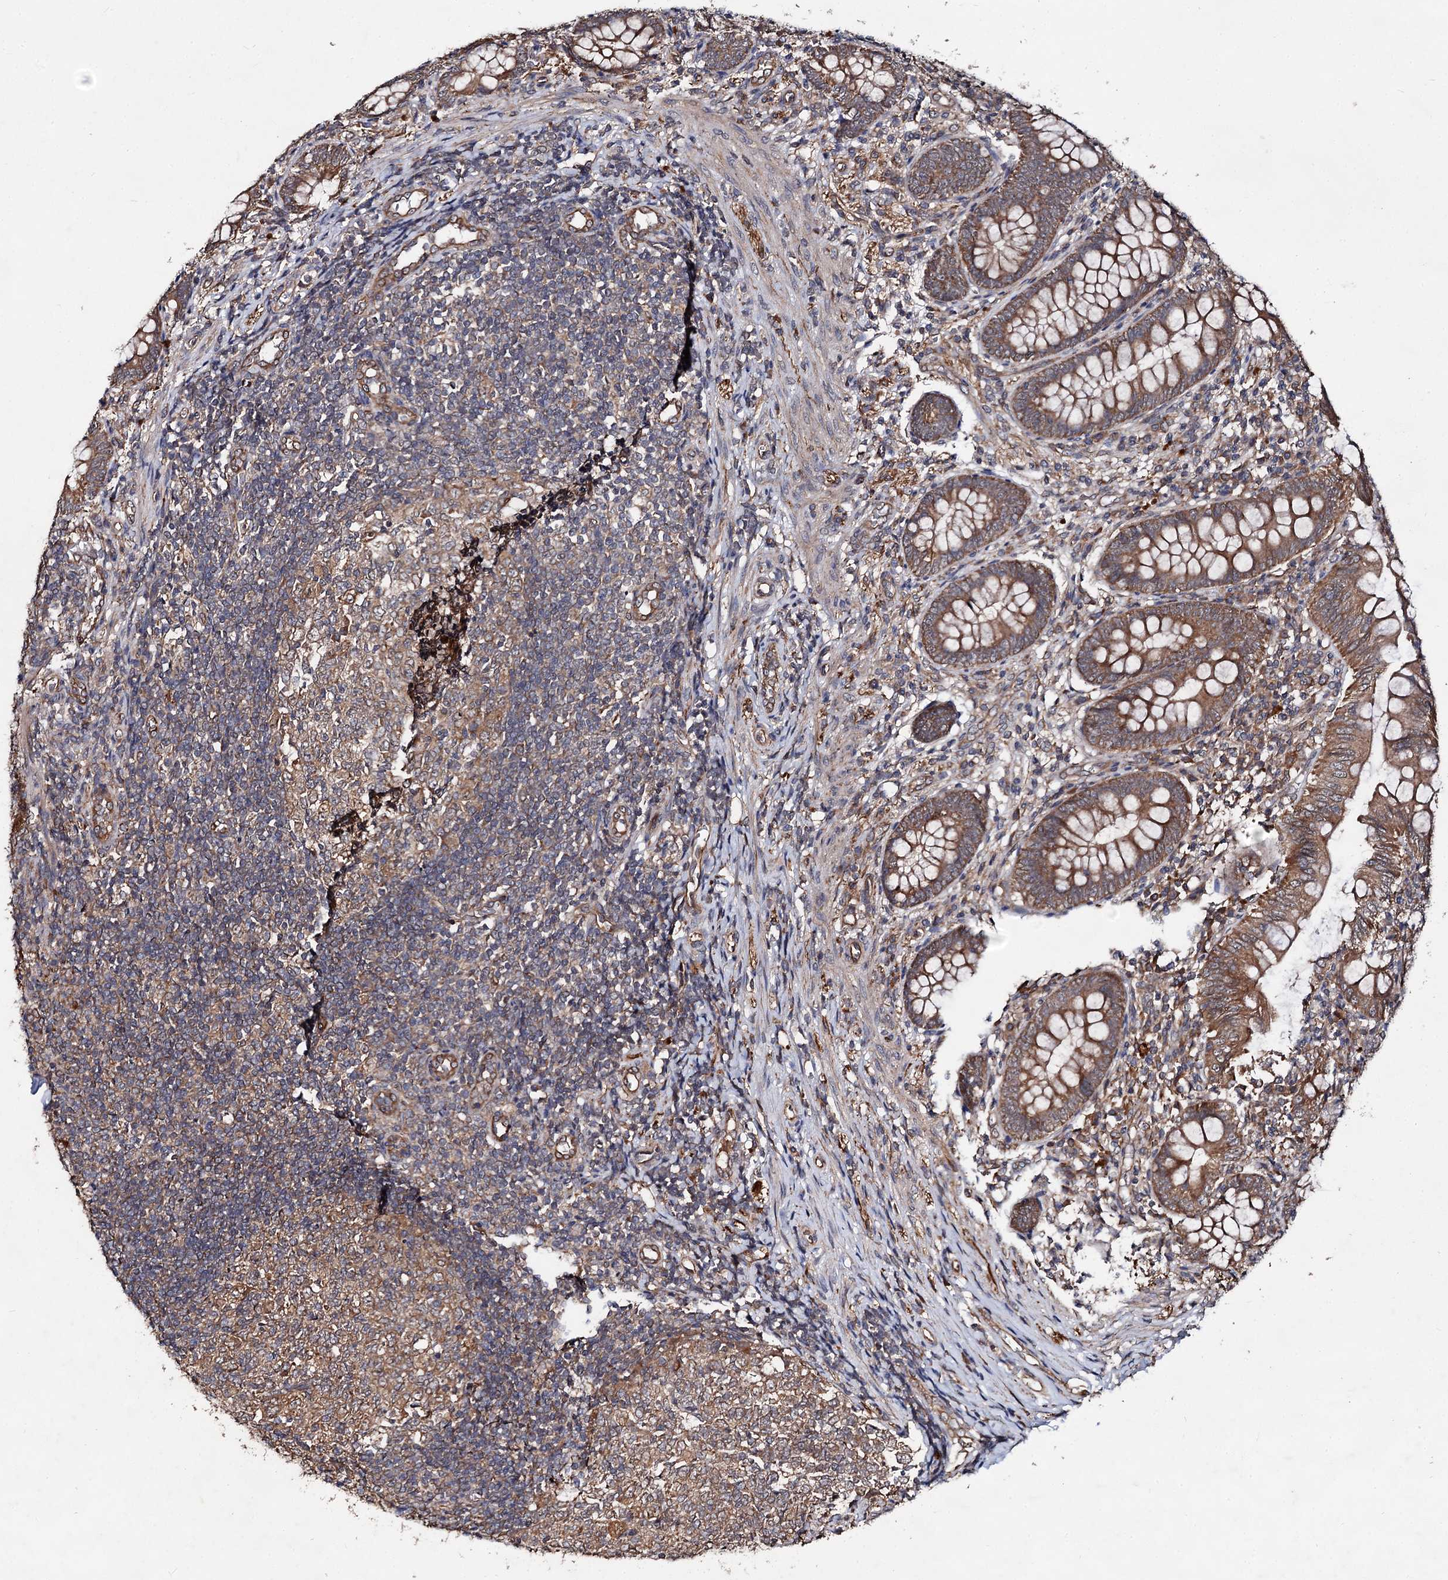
{"staining": {"intensity": "moderate", "quantity": ">75%", "location": "cytoplasmic/membranous"}, "tissue": "appendix", "cell_type": "Glandular cells", "image_type": "normal", "snomed": [{"axis": "morphology", "description": "Normal tissue, NOS"}, {"axis": "topography", "description": "Appendix"}], "caption": "A medium amount of moderate cytoplasmic/membranous expression is seen in about >75% of glandular cells in benign appendix. The staining was performed using DAB, with brown indicating positive protein expression. Nuclei are stained blue with hematoxylin.", "gene": "TEX9", "patient": {"sex": "male", "age": 14}}